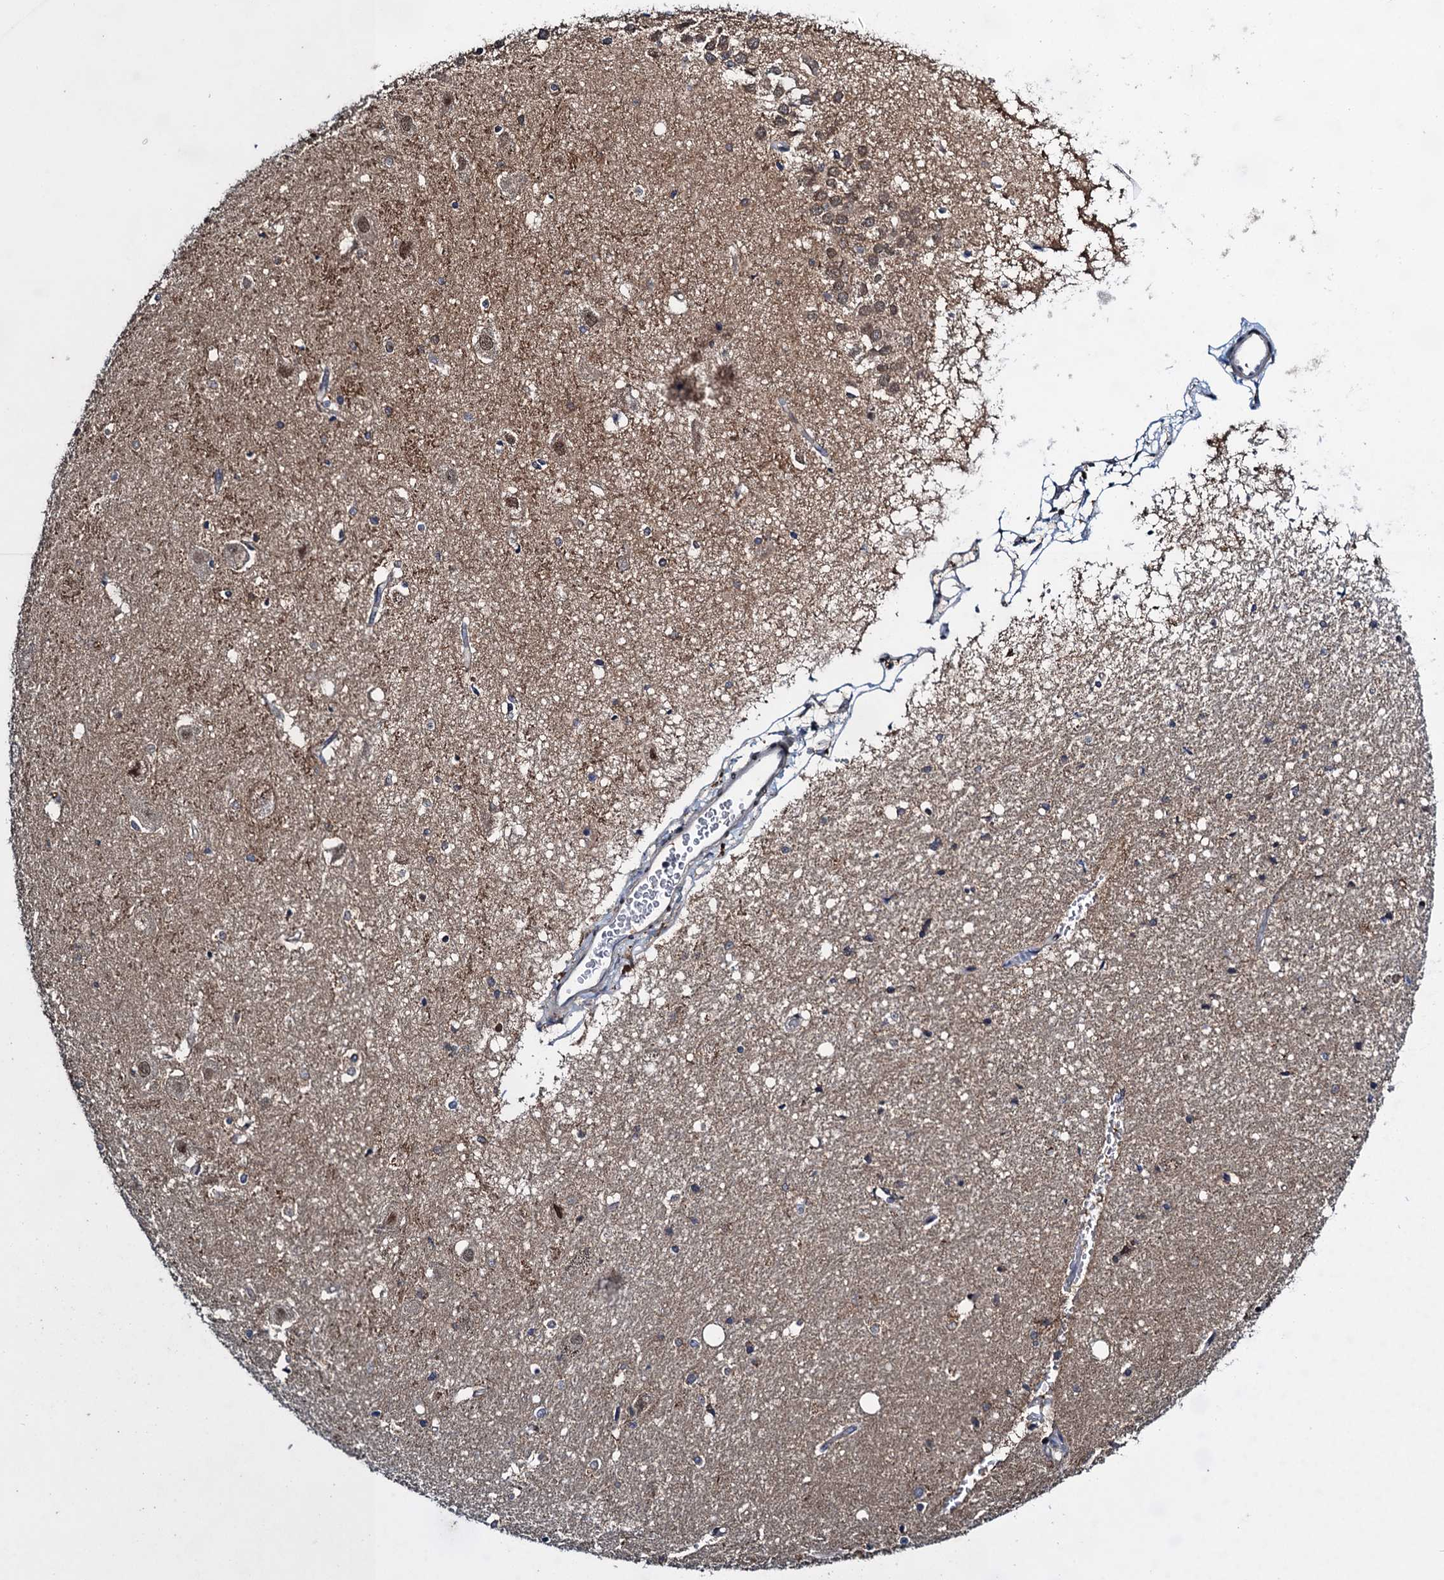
{"staining": {"intensity": "moderate", "quantity": "<25%", "location": "cytoplasmic/membranous"}, "tissue": "hippocampus", "cell_type": "Glial cells", "image_type": "normal", "snomed": [{"axis": "morphology", "description": "Normal tissue, NOS"}, {"axis": "topography", "description": "Hippocampus"}], "caption": "Glial cells show low levels of moderate cytoplasmic/membranous positivity in approximately <25% of cells in benign human hippocampus. The staining was performed using DAB to visualize the protein expression in brown, while the nuclei were stained in blue with hematoxylin (Magnification: 20x).", "gene": "RNF165", "patient": {"sex": "female", "age": 52}}